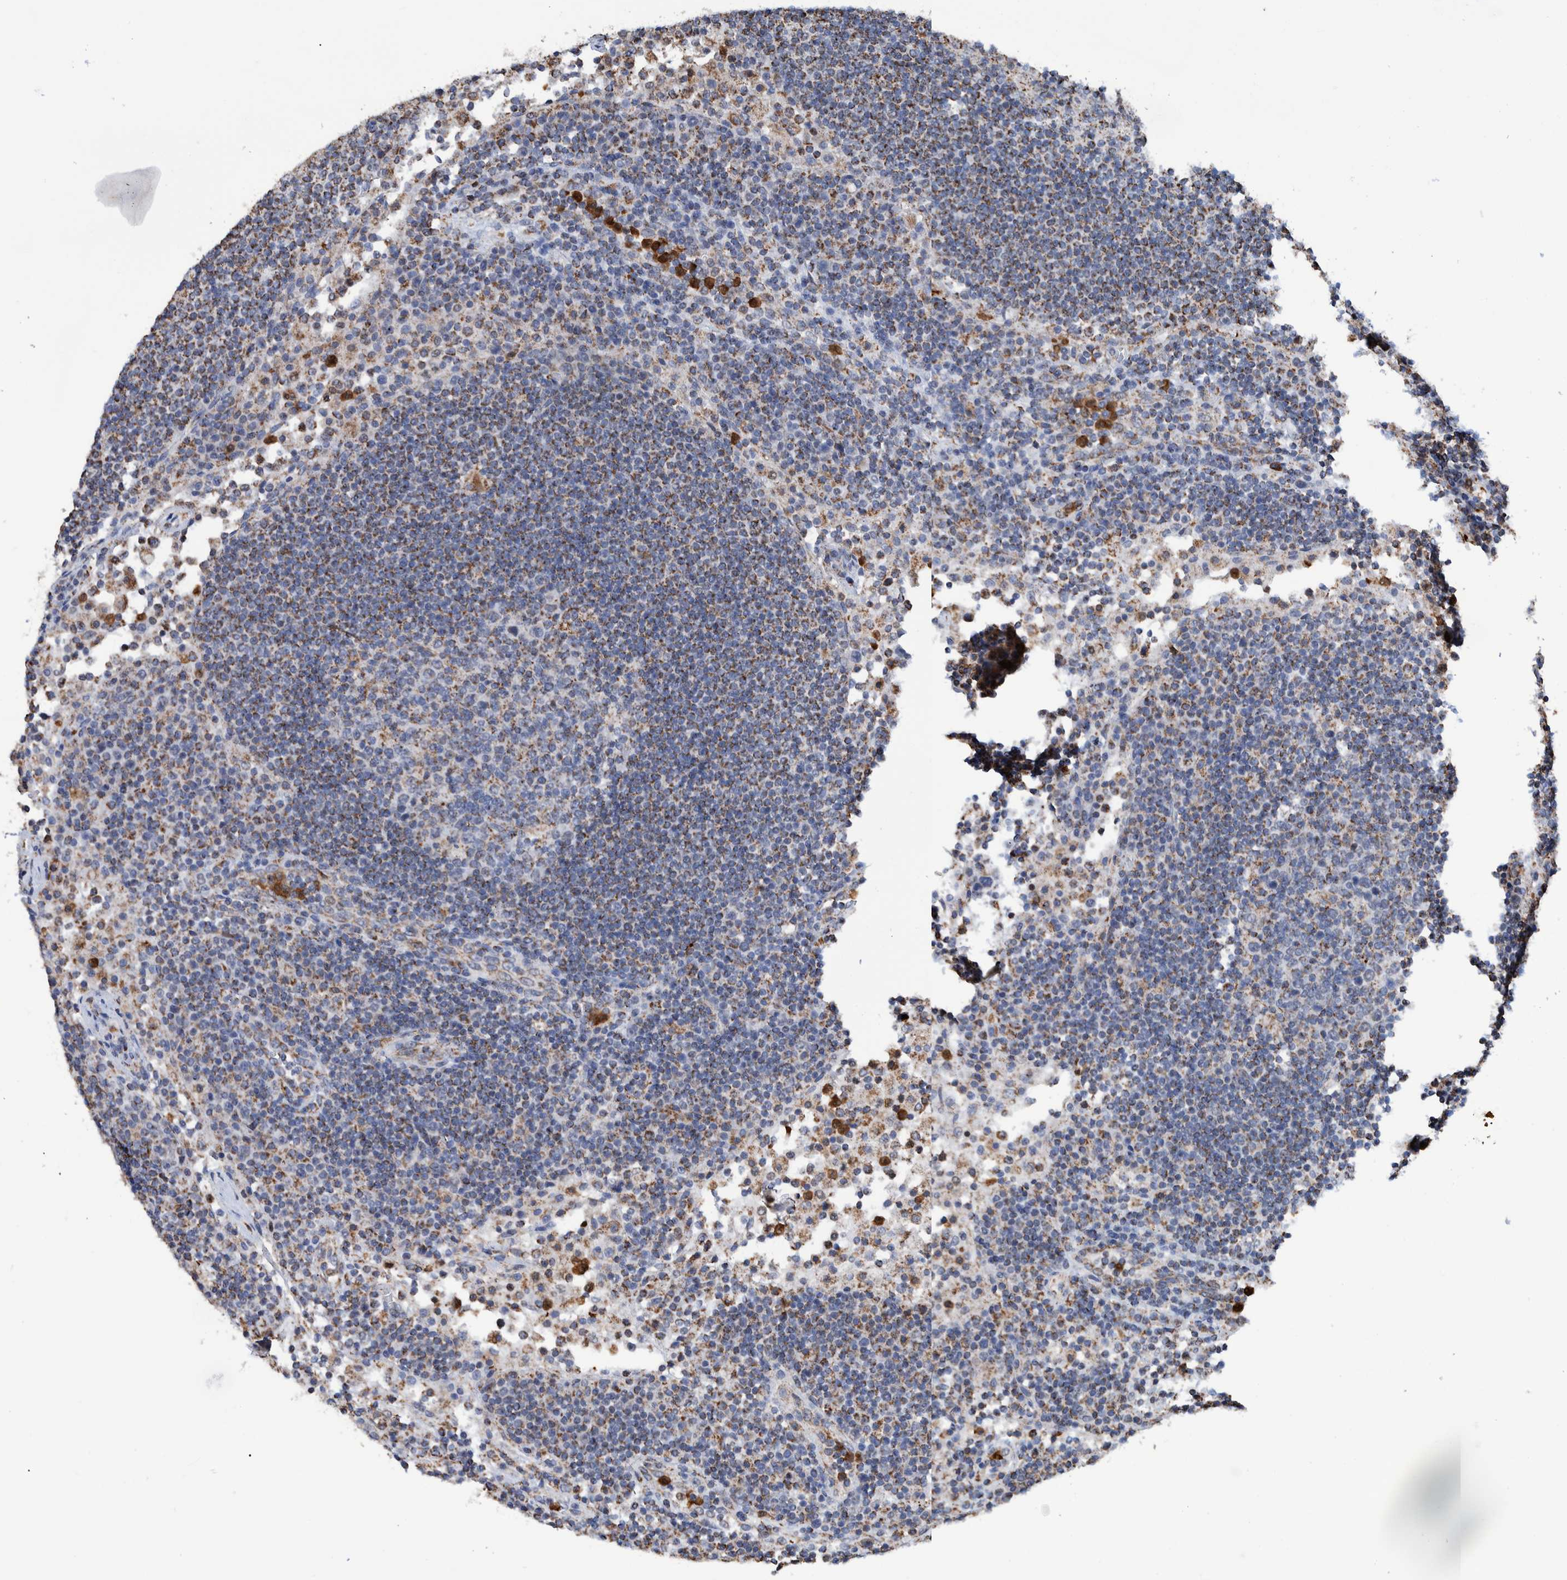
{"staining": {"intensity": "moderate", "quantity": "<25%", "location": "cytoplasmic/membranous"}, "tissue": "lymph node", "cell_type": "Germinal center cells", "image_type": "normal", "snomed": [{"axis": "morphology", "description": "Normal tissue, NOS"}, {"axis": "topography", "description": "Lymph node"}], "caption": "Moderate cytoplasmic/membranous positivity for a protein is appreciated in about <25% of germinal center cells of unremarkable lymph node using immunohistochemistry (IHC).", "gene": "DECR1", "patient": {"sex": "female", "age": 53}}